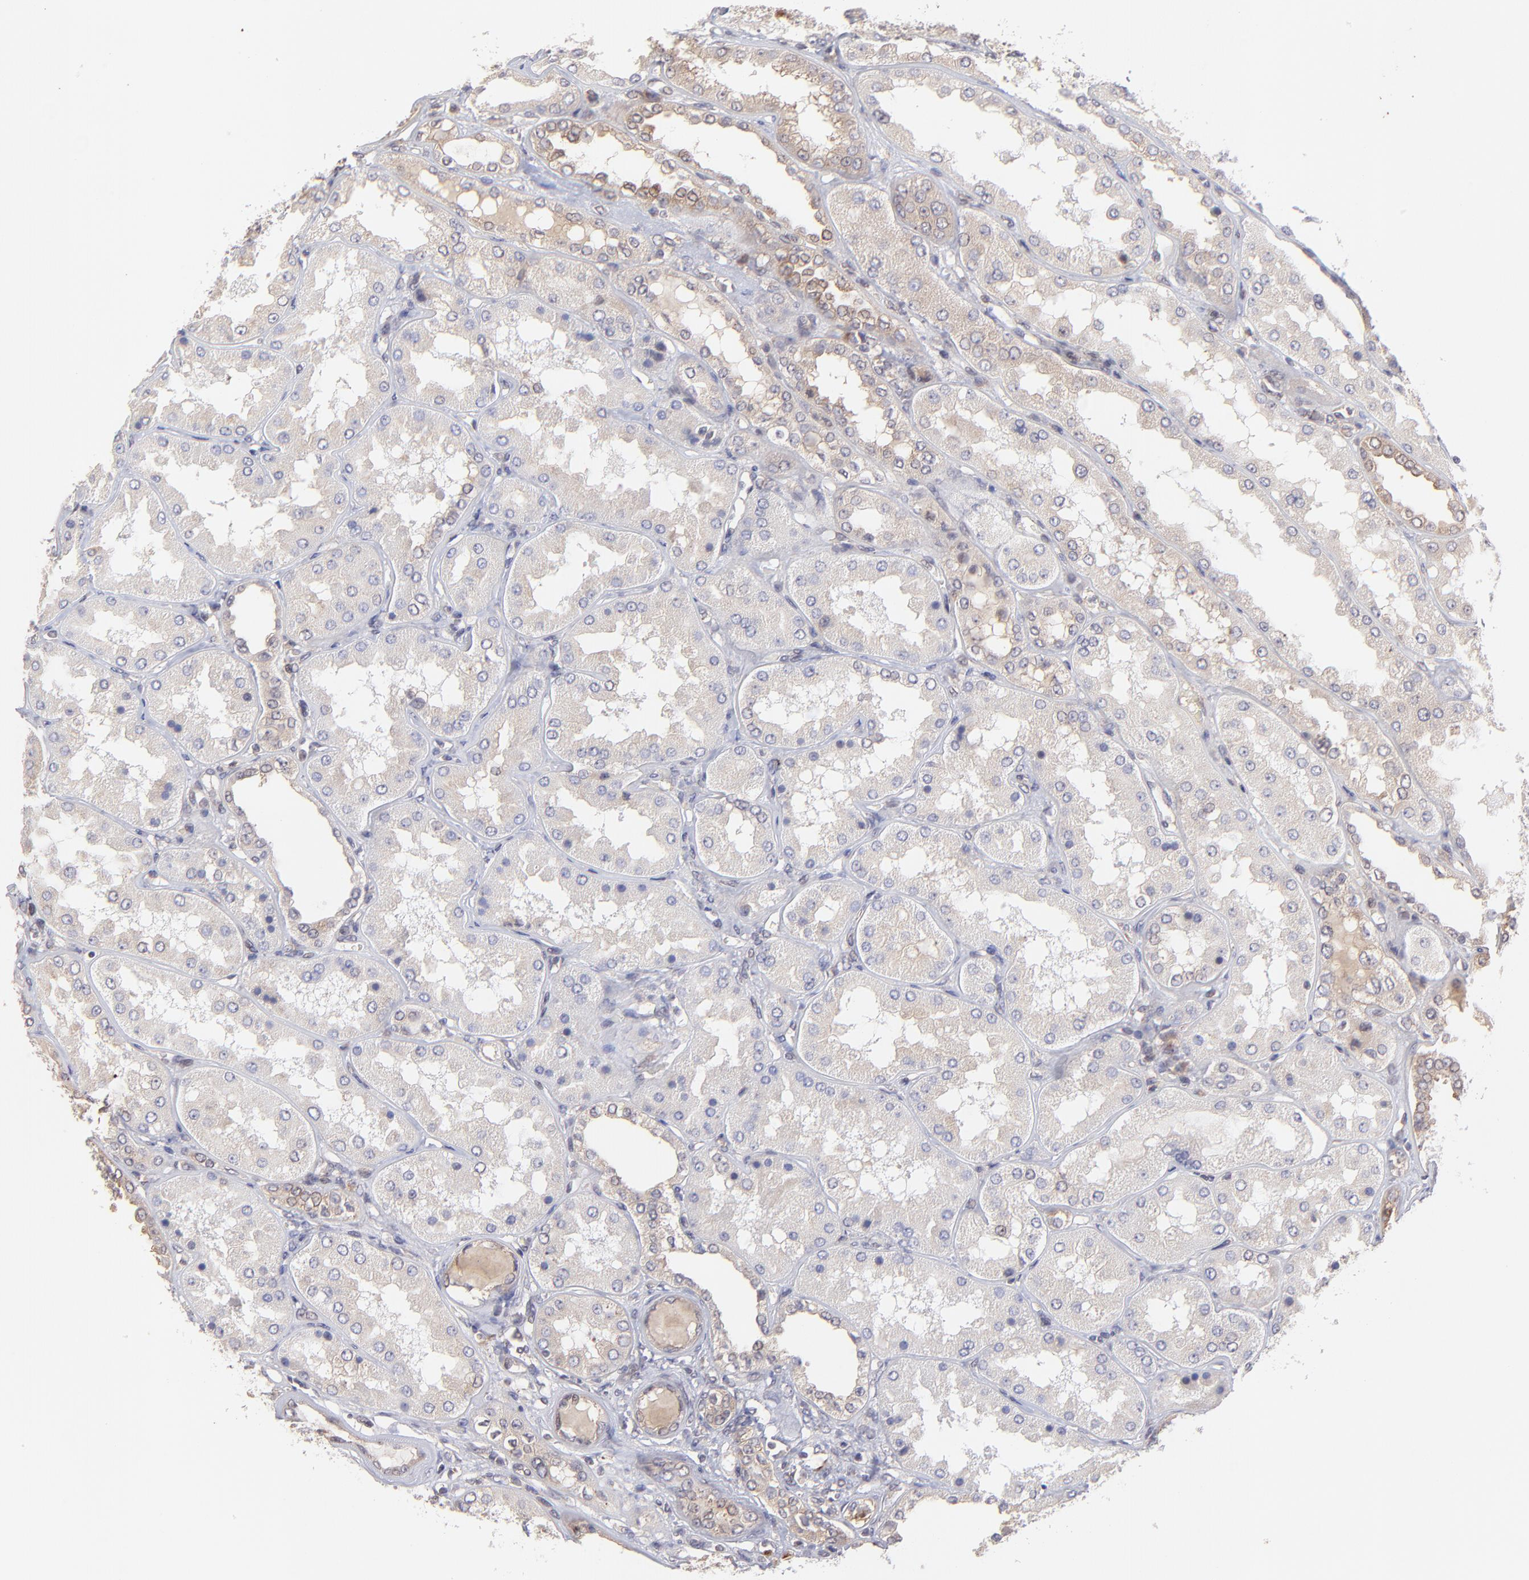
{"staining": {"intensity": "moderate", "quantity": "25%-75%", "location": "cytoplasmic/membranous"}, "tissue": "kidney", "cell_type": "Cells in glomeruli", "image_type": "normal", "snomed": [{"axis": "morphology", "description": "Normal tissue, NOS"}, {"axis": "topography", "description": "Kidney"}], "caption": "Immunohistochemistry micrograph of unremarkable kidney stained for a protein (brown), which demonstrates medium levels of moderate cytoplasmic/membranous positivity in approximately 25%-75% of cells in glomeruli.", "gene": "TNRC6B", "patient": {"sex": "female", "age": 56}}